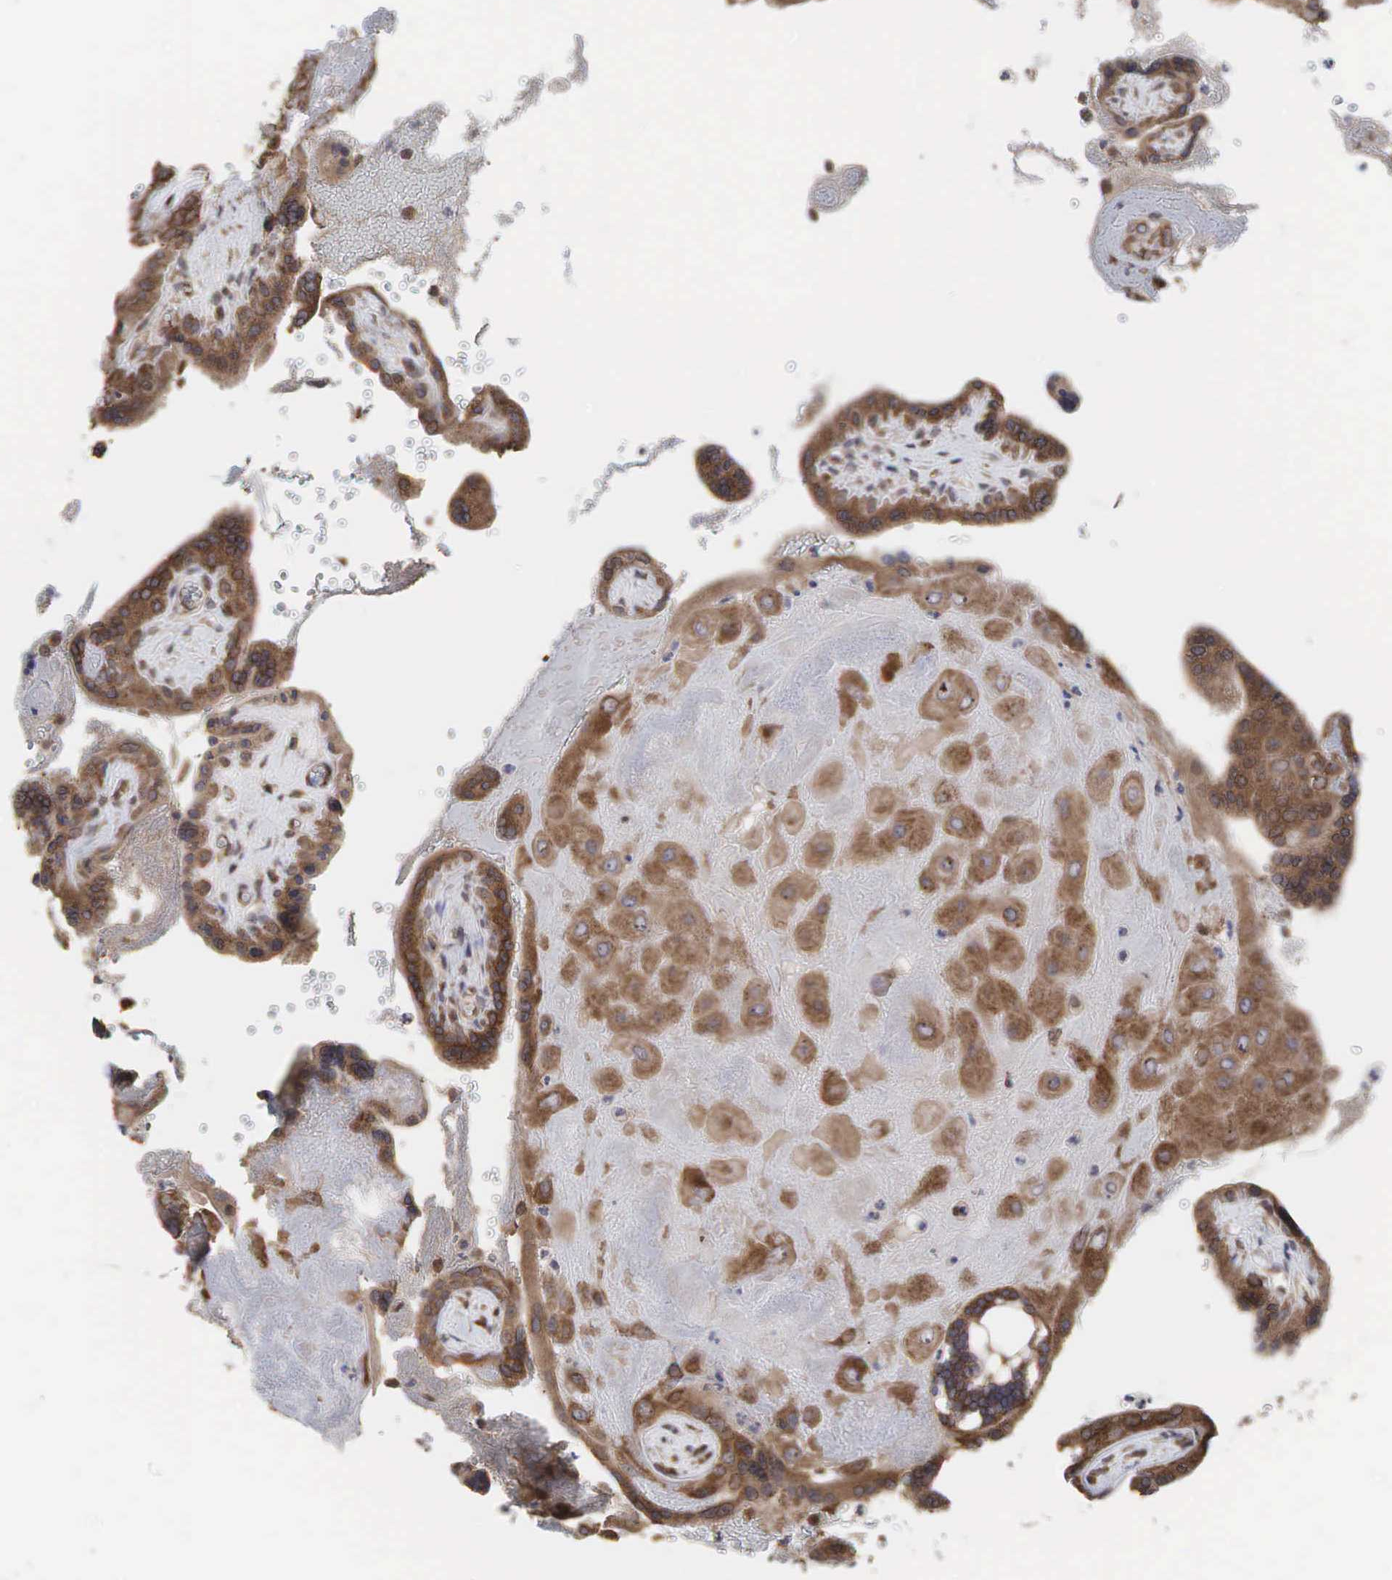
{"staining": {"intensity": "moderate", "quantity": ">75%", "location": "cytoplasmic/membranous"}, "tissue": "placenta", "cell_type": "Decidual cells", "image_type": "normal", "snomed": [{"axis": "morphology", "description": "Normal tissue, NOS"}, {"axis": "topography", "description": "Placenta"}], "caption": "This photomicrograph displays IHC staining of normal placenta, with medium moderate cytoplasmic/membranous positivity in approximately >75% of decidual cells.", "gene": "PABPC5", "patient": {"sex": "female", "age": 24}}